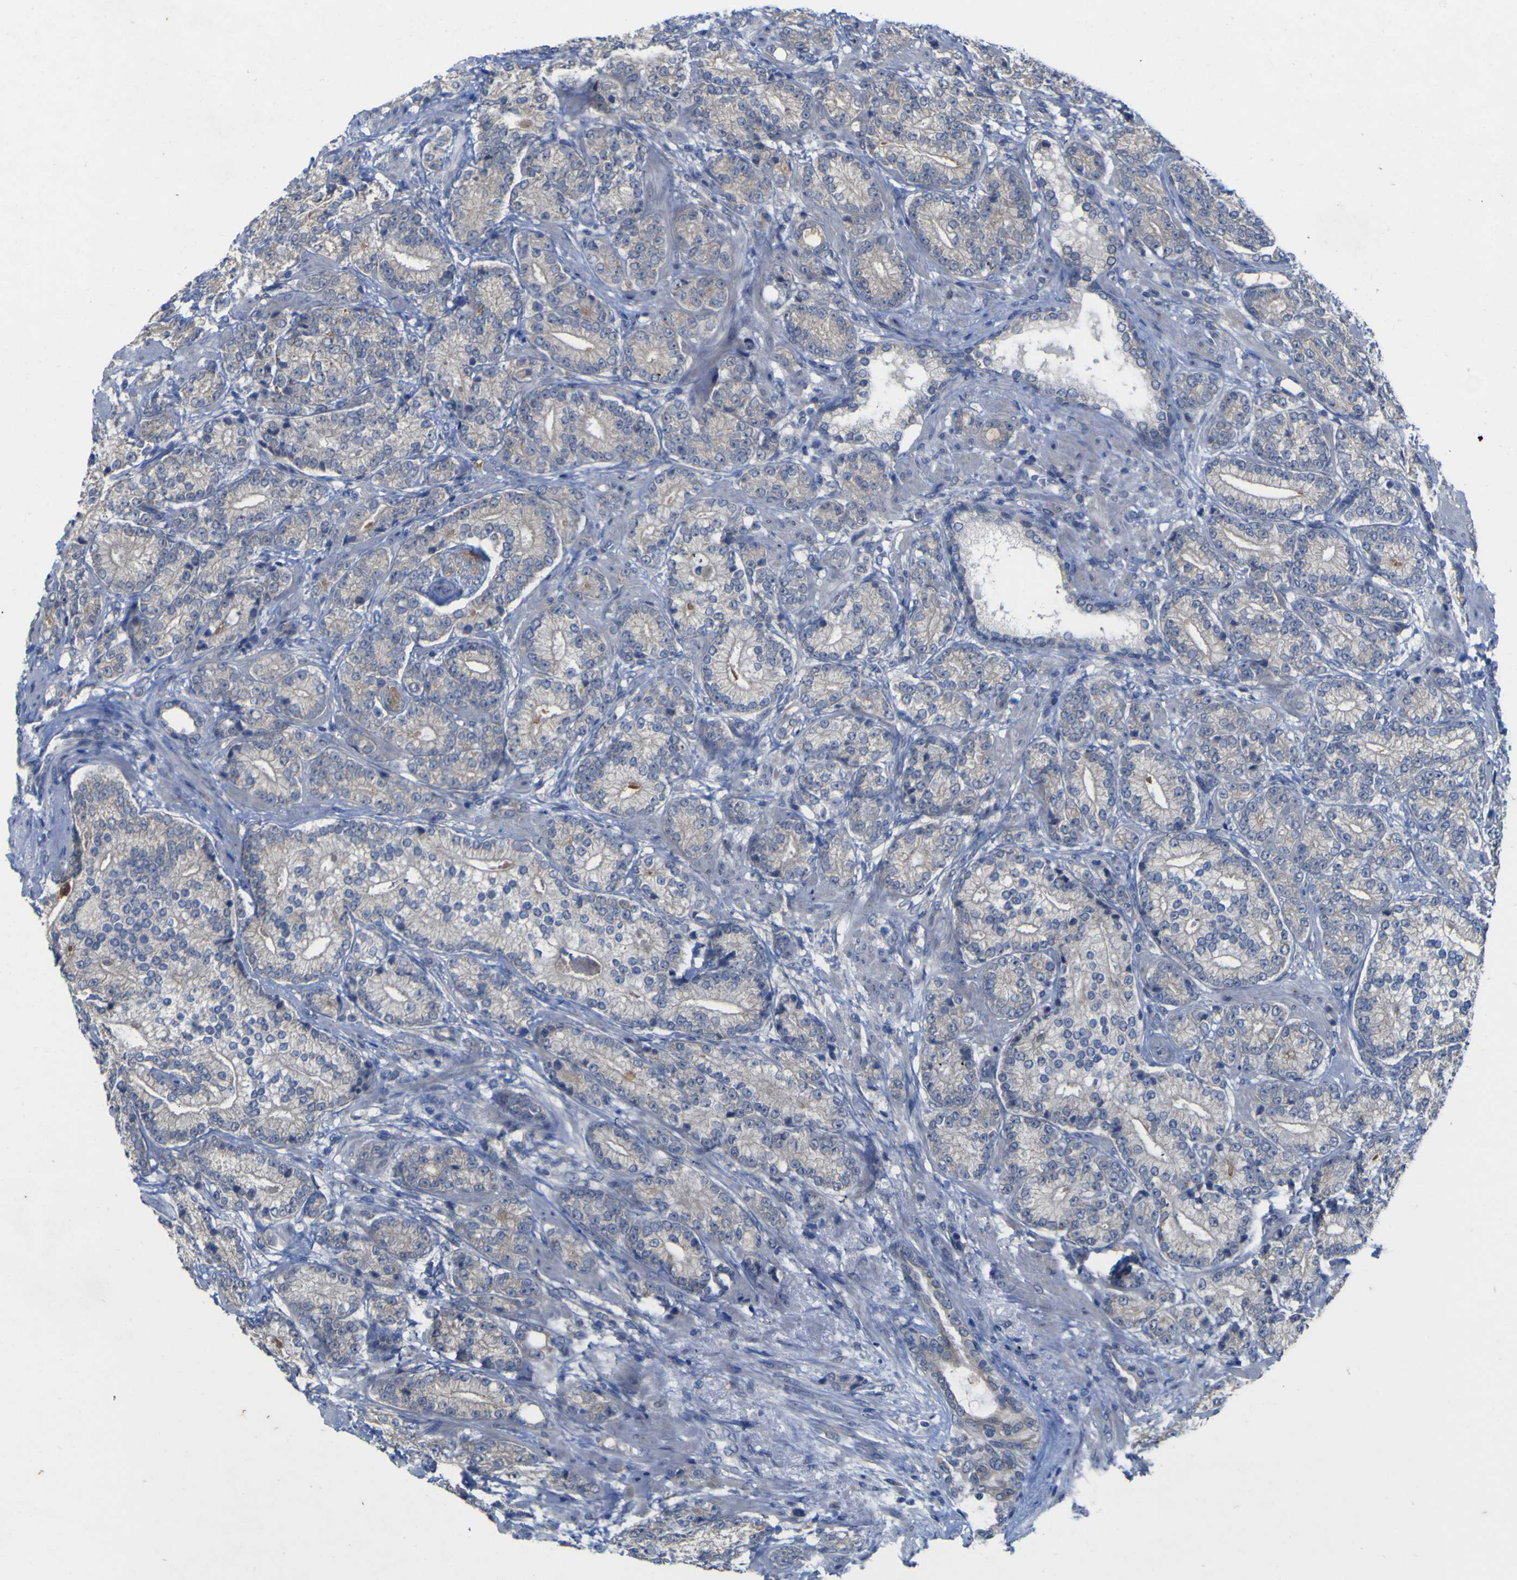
{"staining": {"intensity": "negative", "quantity": "none", "location": "none"}, "tissue": "prostate cancer", "cell_type": "Tumor cells", "image_type": "cancer", "snomed": [{"axis": "morphology", "description": "Adenocarcinoma, High grade"}, {"axis": "topography", "description": "Prostate"}], "caption": "This is a histopathology image of immunohistochemistry (IHC) staining of prostate cancer, which shows no positivity in tumor cells.", "gene": "TNFRSF11A", "patient": {"sex": "male", "age": 61}}